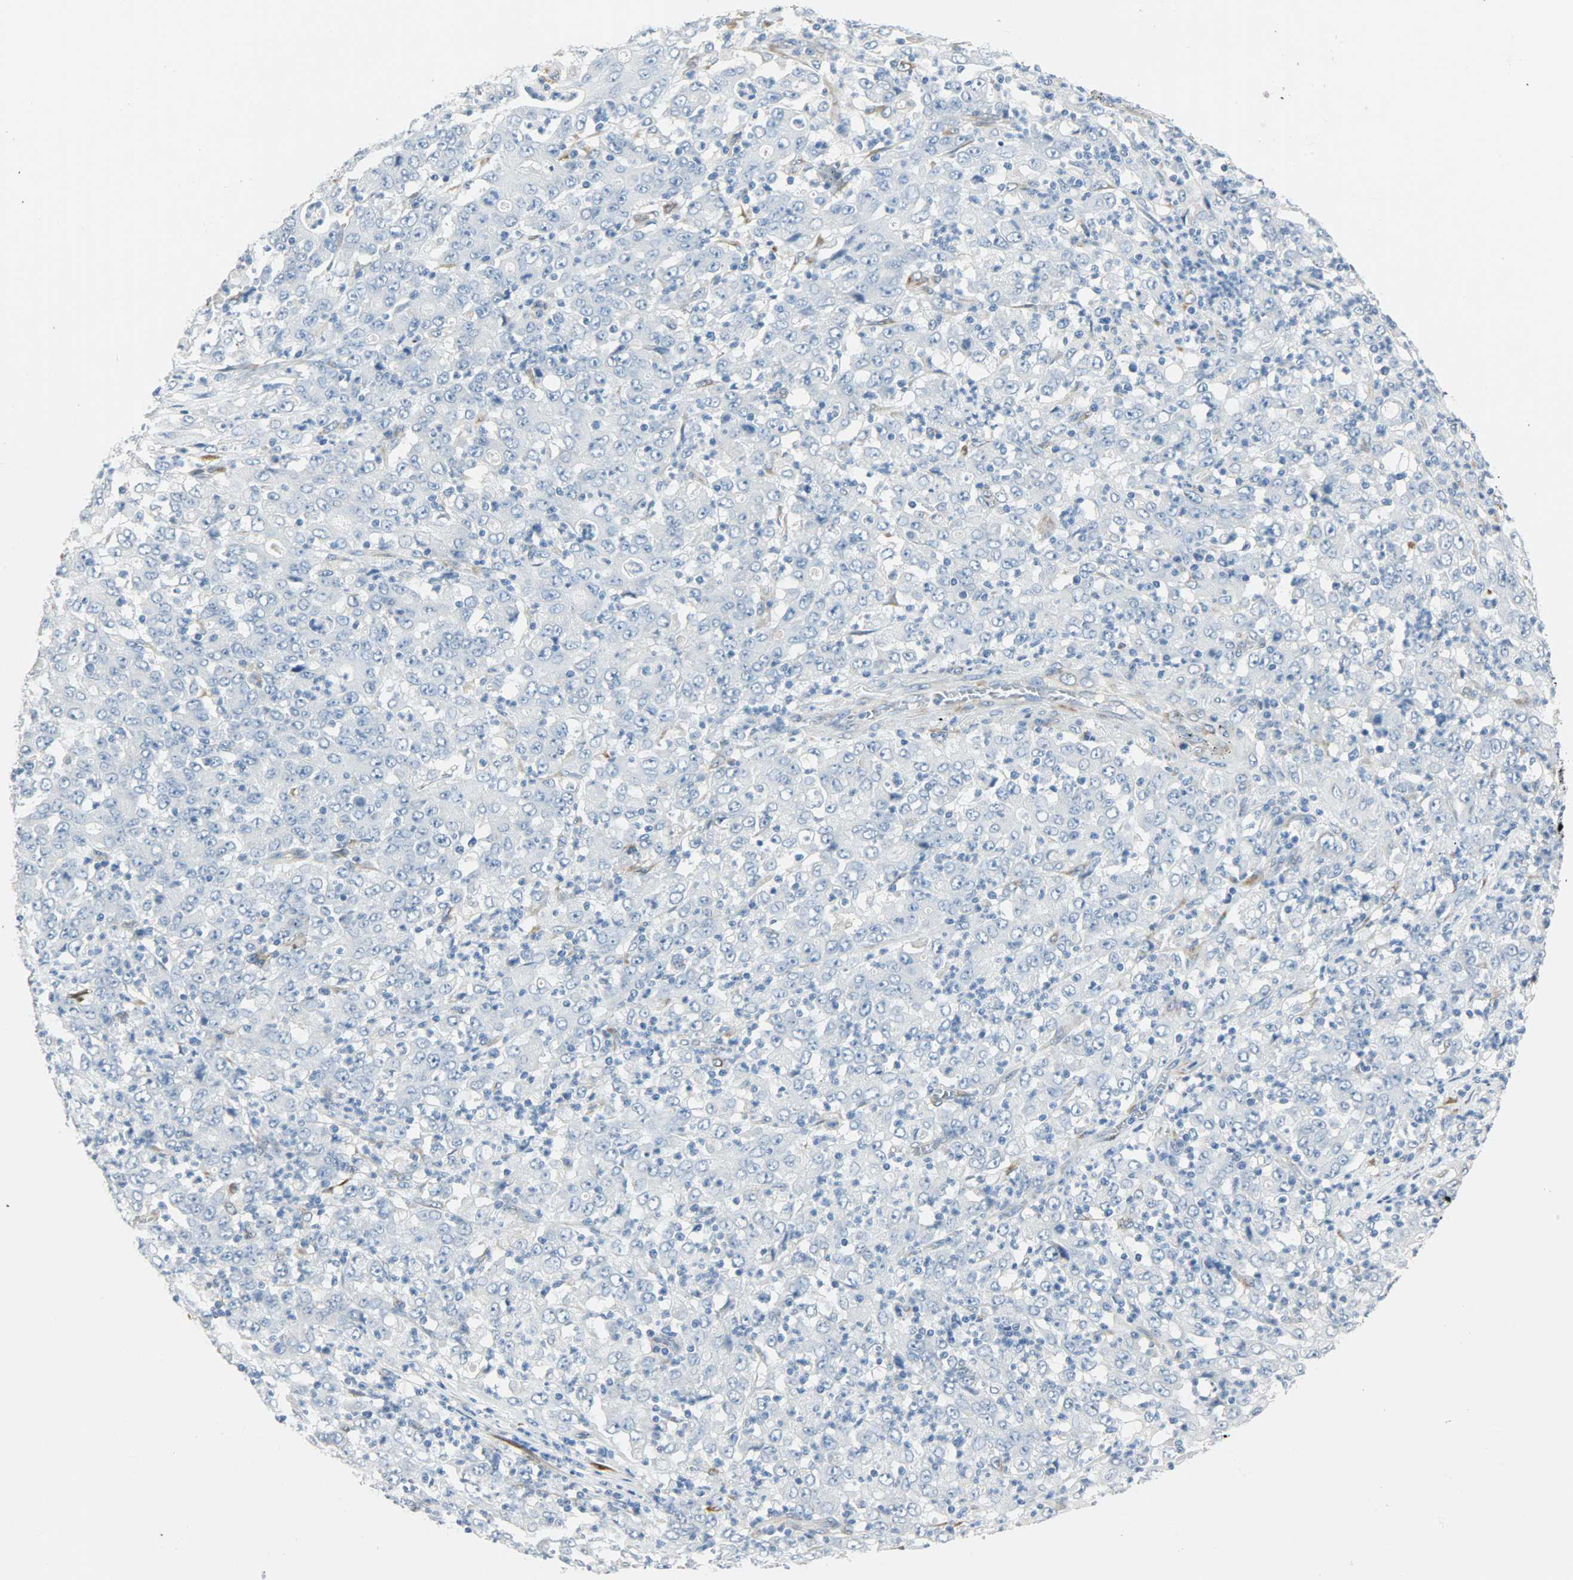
{"staining": {"intensity": "negative", "quantity": "none", "location": "none"}, "tissue": "stomach cancer", "cell_type": "Tumor cells", "image_type": "cancer", "snomed": [{"axis": "morphology", "description": "Adenocarcinoma, NOS"}, {"axis": "topography", "description": "Stomach, lower"}], "caption": "An IHC photomicrograph of stomach cancer is shown. There is no staining in tumor cells of stomach cancer.", "gene": "PKD2", "patient": {"sex": "female", "age": 71}}